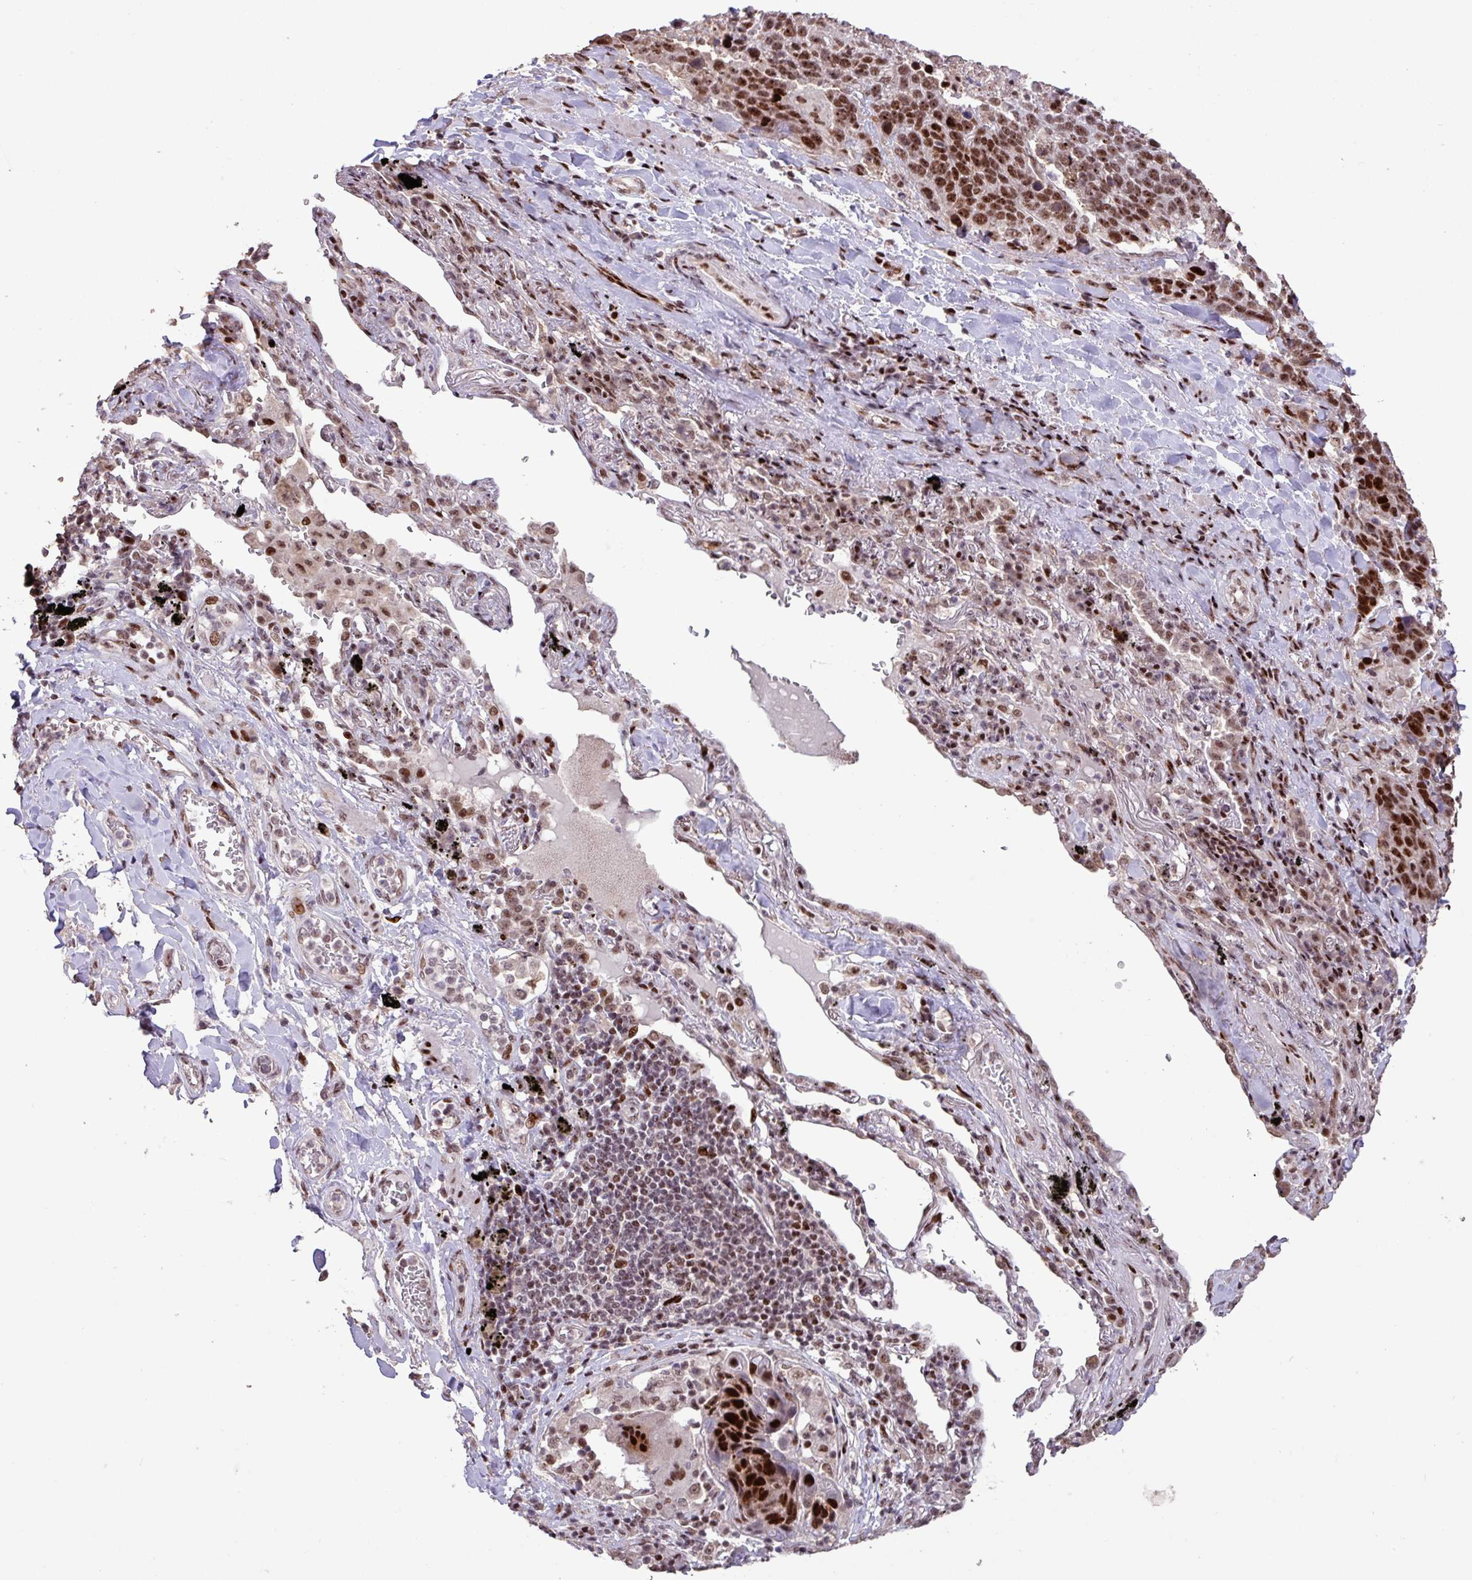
{"staining": {"intensity": "strong", "quantity": ">75%", "location": "nuclear"}, "tissue": "lung cancer", "cell_type": "Tumor cells", "image_type": "cancer", "snomed": [{"axis": "morphology", "description": "Squamous cell carcinoma, NOS"}, {"axis": "topography", "description": "Lung"}], "caption": "High-magnification brightfield microscopy of lung squamous cell carcinoma stained with DAB (brown) and counterstained with hematoxylin (blue). tumor cells exhibit strong nuclear staining is present in approximately>75% of cells. The protein of interest is stained brown, and the nuclei are stained in blue (DAB (3,3'-diaminobenzidine) IHC with brightfield microscopy, high magnification).", "gene": "ZNF709", "patient": {"sex": "male", "age": 66}}